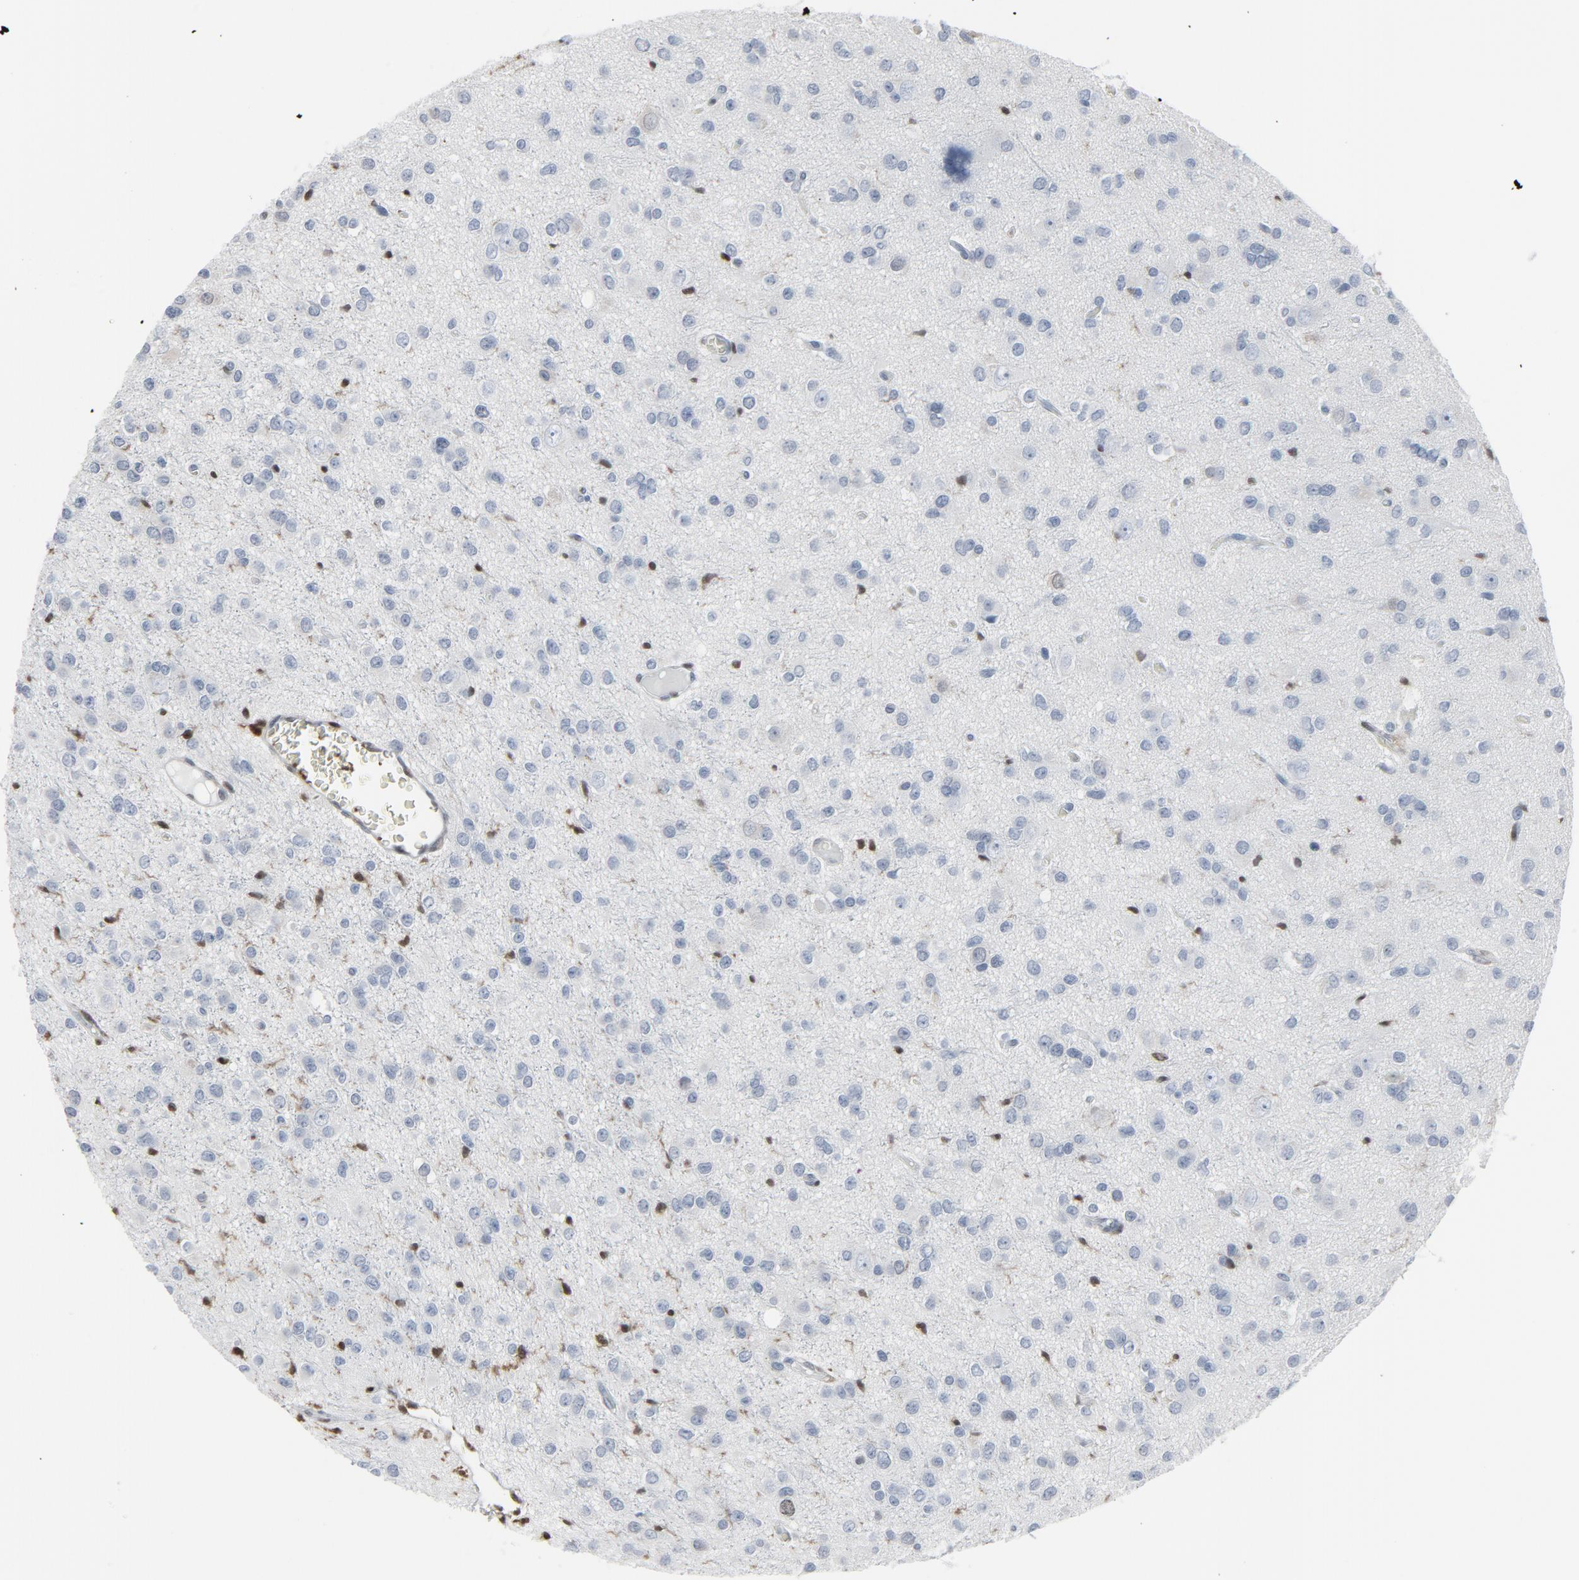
{"staining": {"intensity": "strong", "quantity": "<25%", "location": "nuclear"}, "tissue": "glioma", "cell_type": "Tumor cells", "image_type": "cancer", "snomed": [{"axis": "morphology", "description": "Glioma, malignant, Low grade"}, {"axis": "topography", "description": "Brain"}], "caption": "Strong nuclear staining is seen in approximately <25% of tumor cells in malignant glioma (low-grade).", "gene": "STAT5A", "patient": {"sex": "male", "age": 42}}